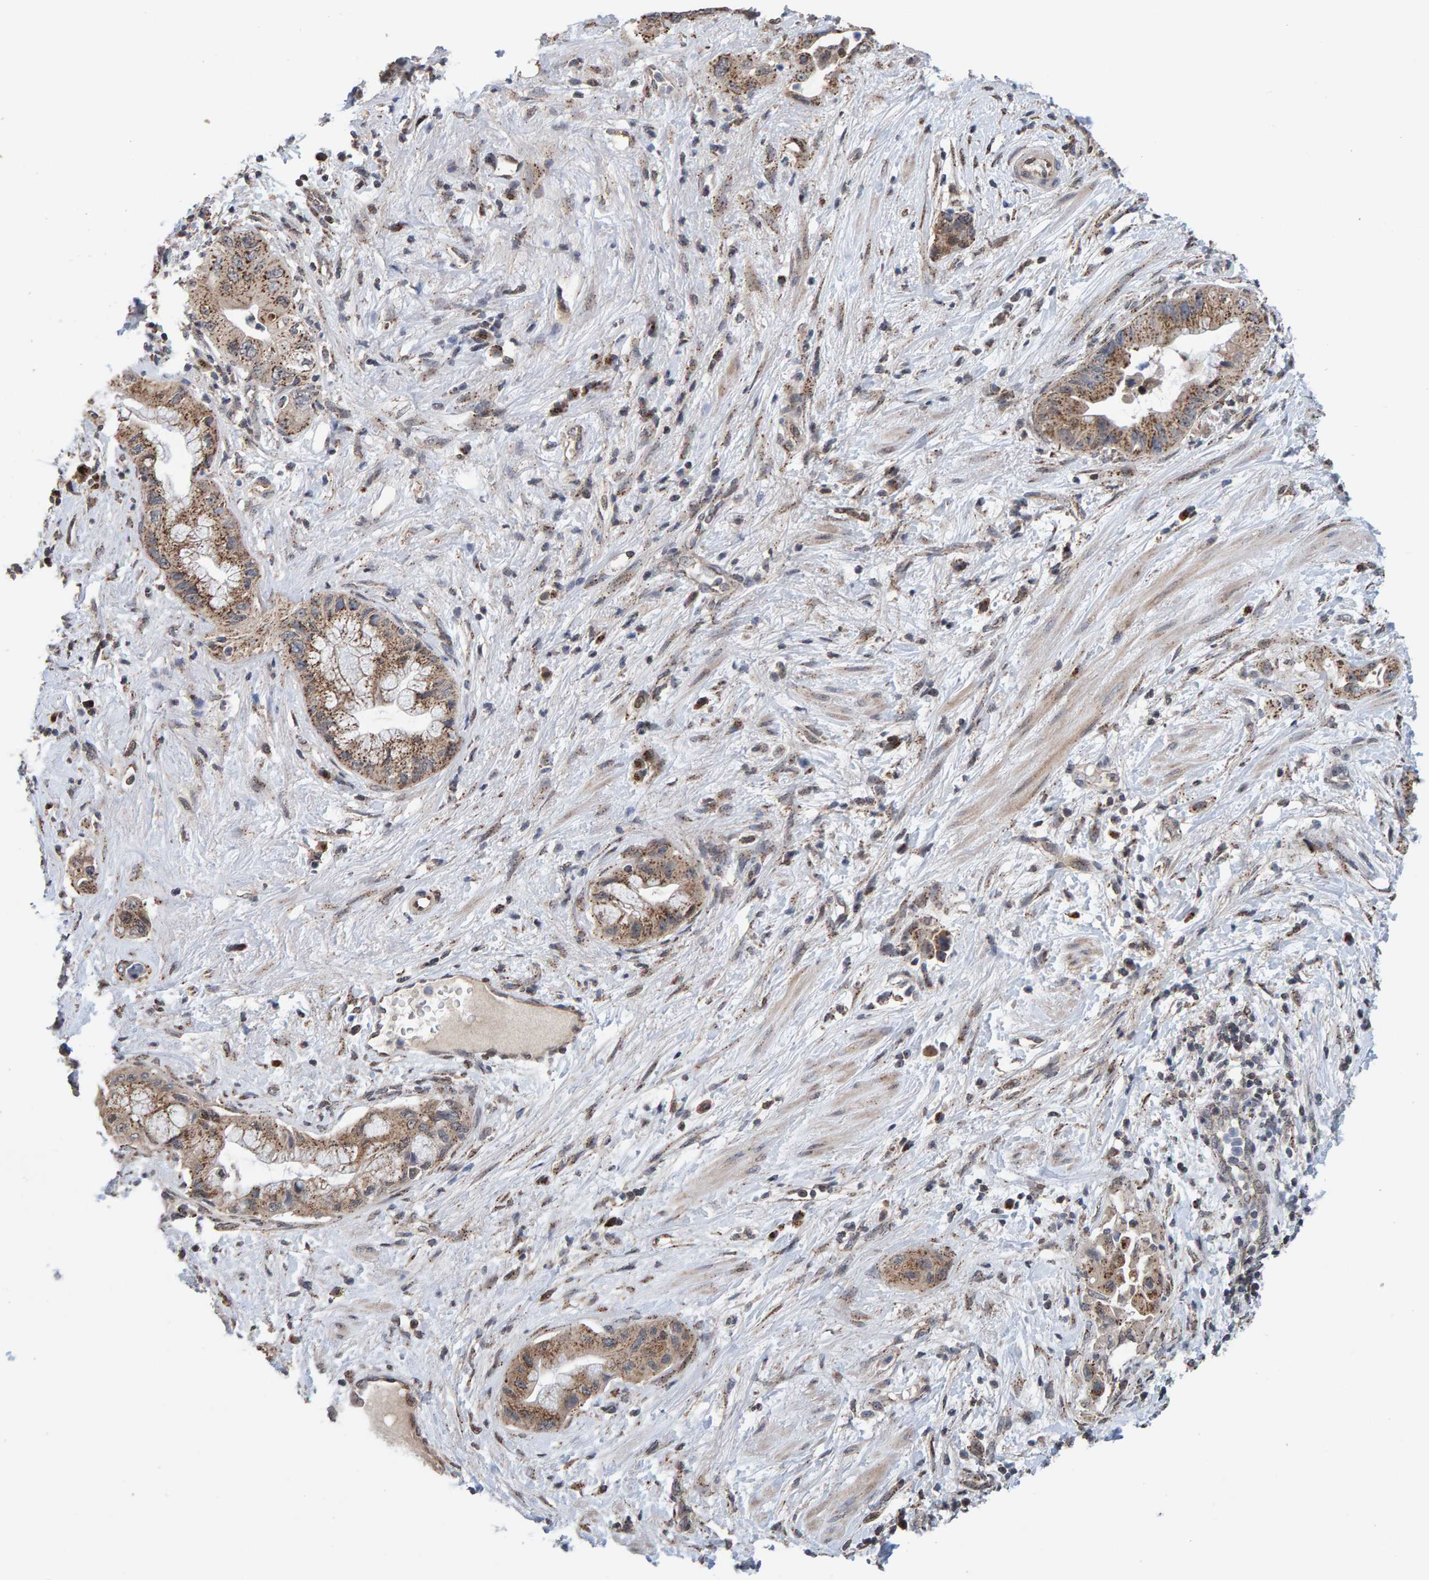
{"staining": {"intensity": "weak", "quantity": ">75%", "location": "cytoplasmic/membranous"}, "tissue": "pancreatic cancer", "cell_type": "Tumor cells", "image_type": "cancer", "snomed": [{"axis": "morphology", "description": "Adenocarcinoma, NOS"}, {"axis": "topography", "description": "Pancreas"}], "caption": "Immunohistochemistry of human adenocarcinoma (pancreatic) shows low levels of weak cytoplasmic/membranous expression in approximately >75% of tumor cells. (DAB (3,3'-diaminobenzidine) IHC, brown staining for protein, blue staining for nuclei).", "gene": "CCDC25", "patient": {"sex": "female", "age": 73}}